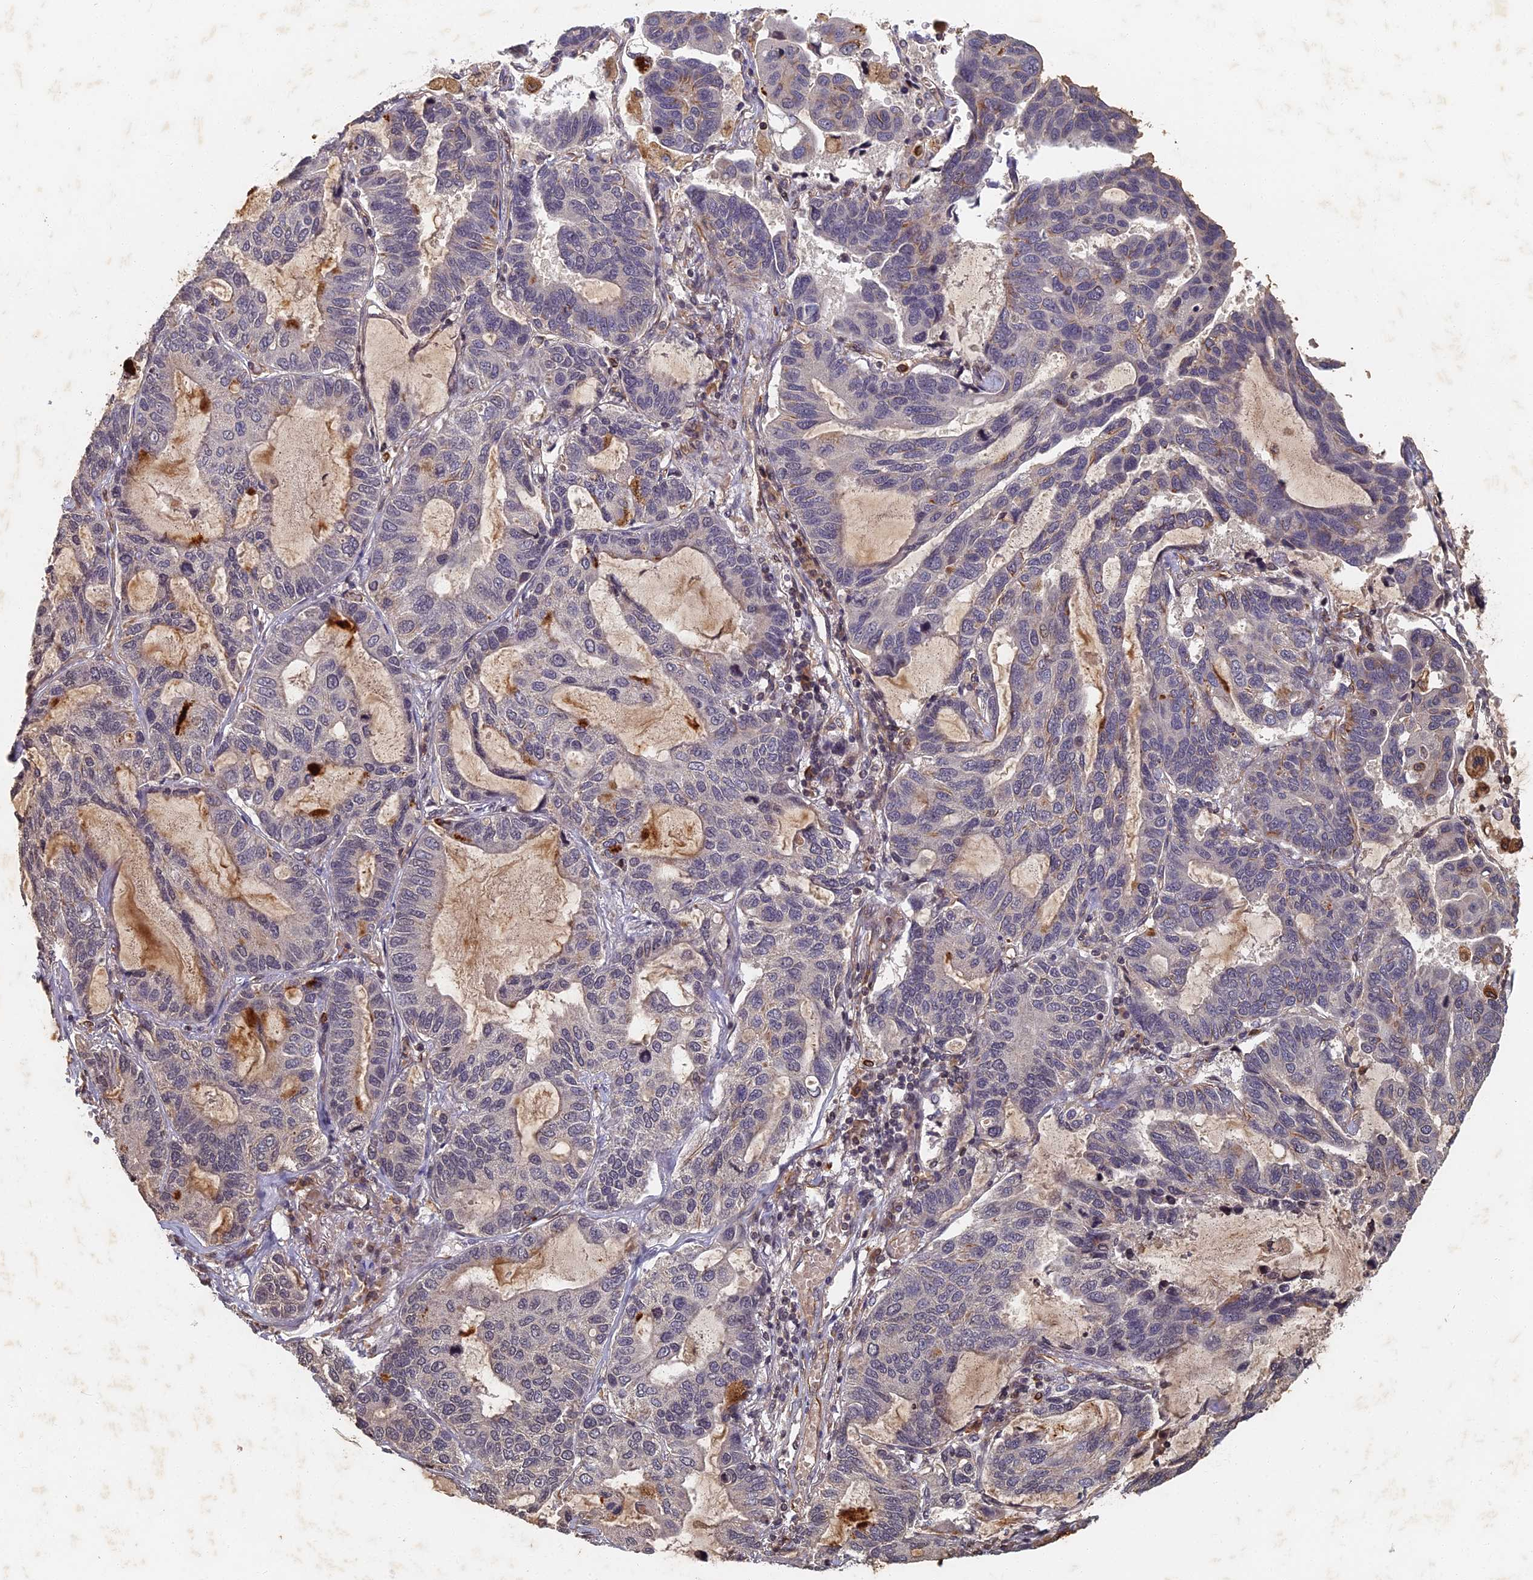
{"staining": {"intensity": "negative", "quantity": "none", "location": "none"}, "tissue": "lung cancer", "cell_type": "Tumor cells", "image_type": "cancer", "snomed": [{"axis": "morphology", "description": "Adenocarcinoma, NOS"}, {"axis": "topography", "description": "Lung"}], "caption": "A micrograph of lung cancer (adenocarcinoma) stained for a protein shows no brown staining in tumor cells. (DAB (3,3'-diaminobenzidine) immunohistochemistry visualized using brightfield microscopy, high magnification).", "gene": "ABCB10", "patient": {"sex": "male", "age": 64}}